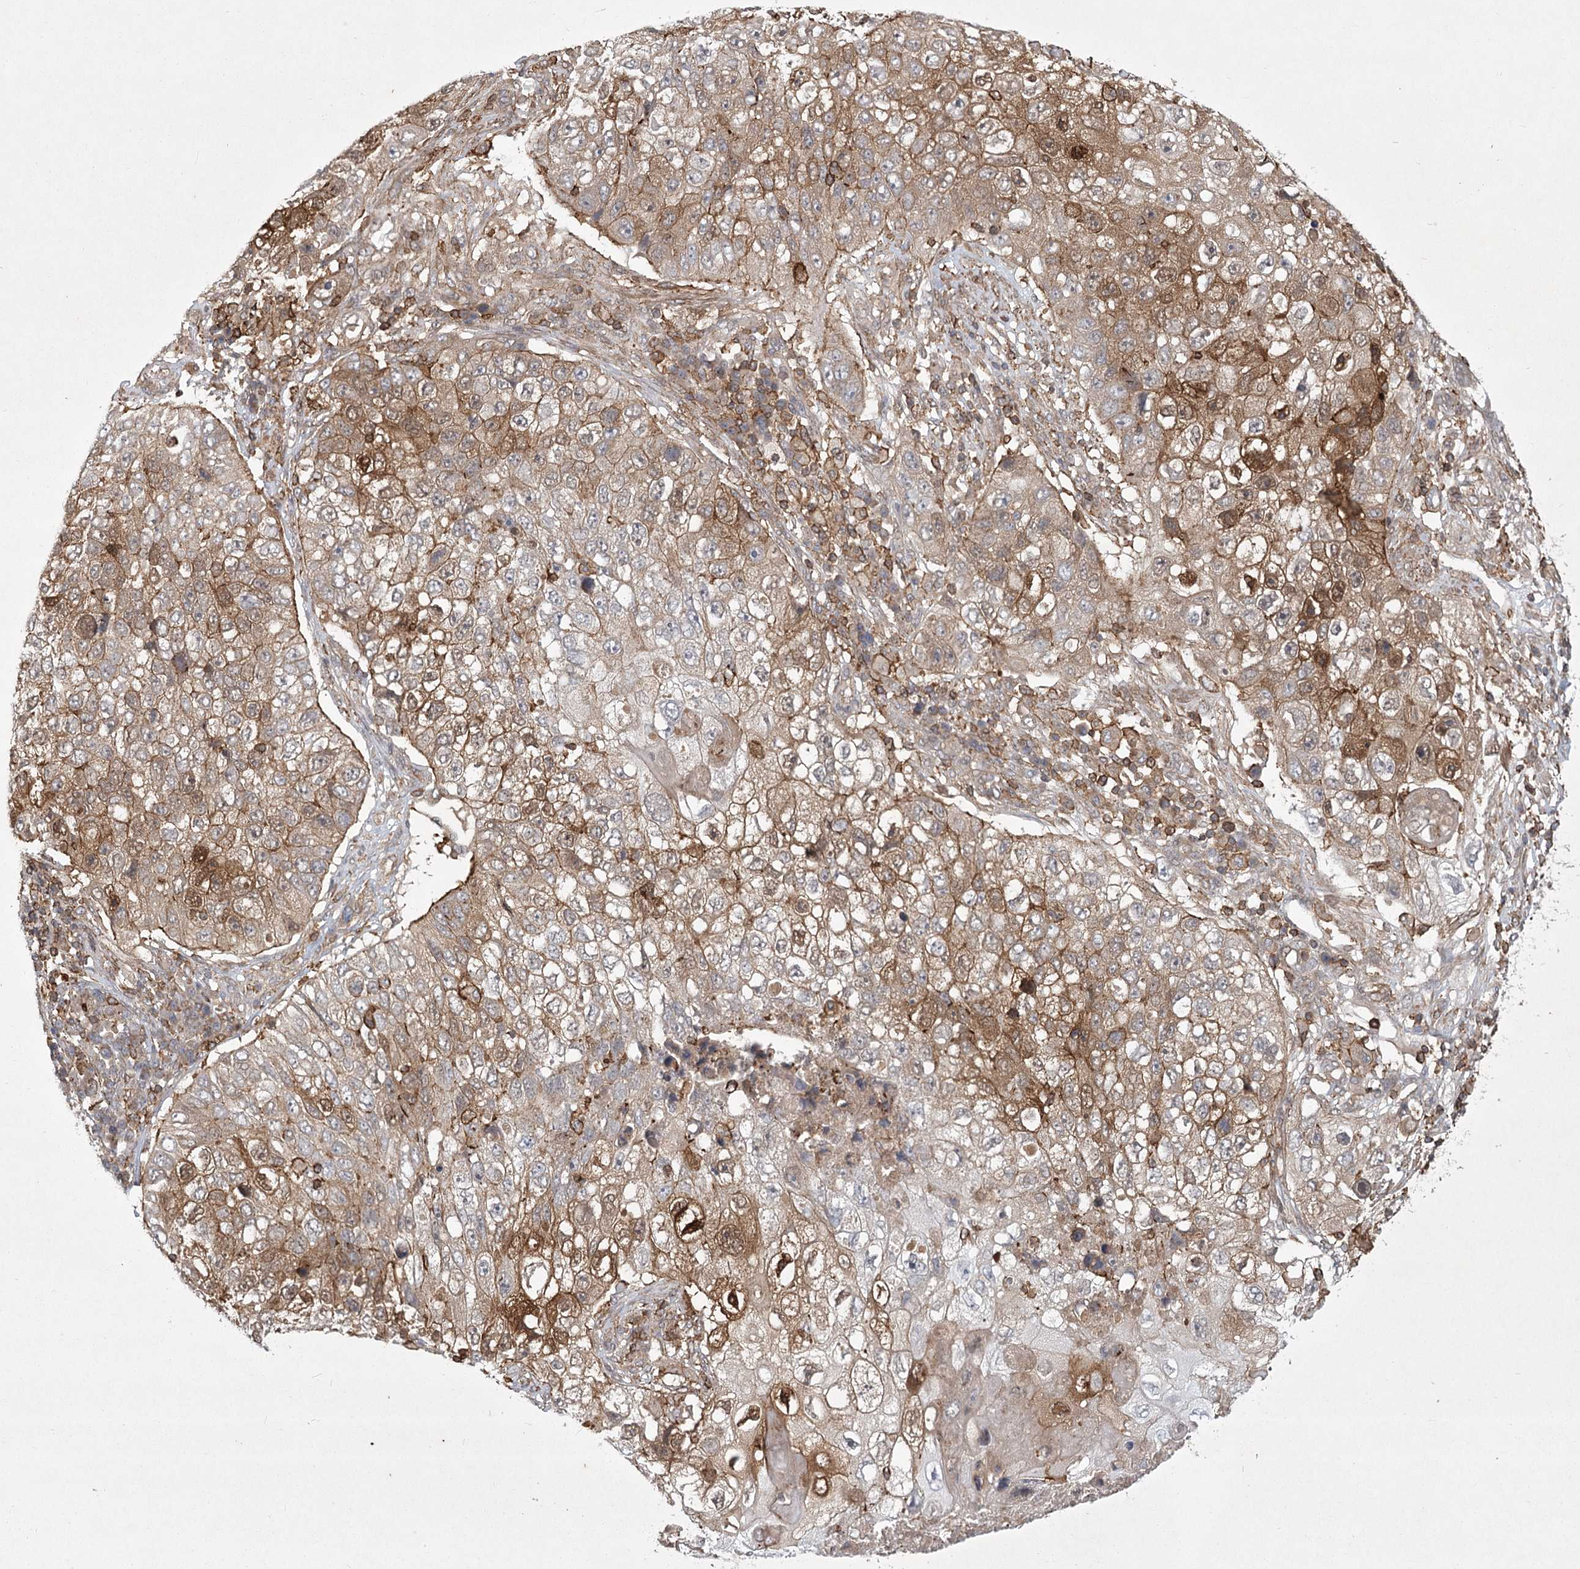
{"staining": {"intensity": "moderate", "quantity": "25%-75%", "location": "cytoplasmic/membranous"}, "tissue": "lung cancer", "cell_type": "Tumor cells", "image_type": "cancer", "snomed": [{"axis": "morphology", "description": "Squamous cell carcinoma, NOS"}, {"axis": "topography", "description": "Lung"}], "caption": "This is an image of immunohistochemistry staining of lung cancer (squamous cell carcinoma), which shows moderate expression in the cytoplasmic/membranous of tumor cells.", "gene": "MEPE", "patient": {"sex": "male", "age": 61}}